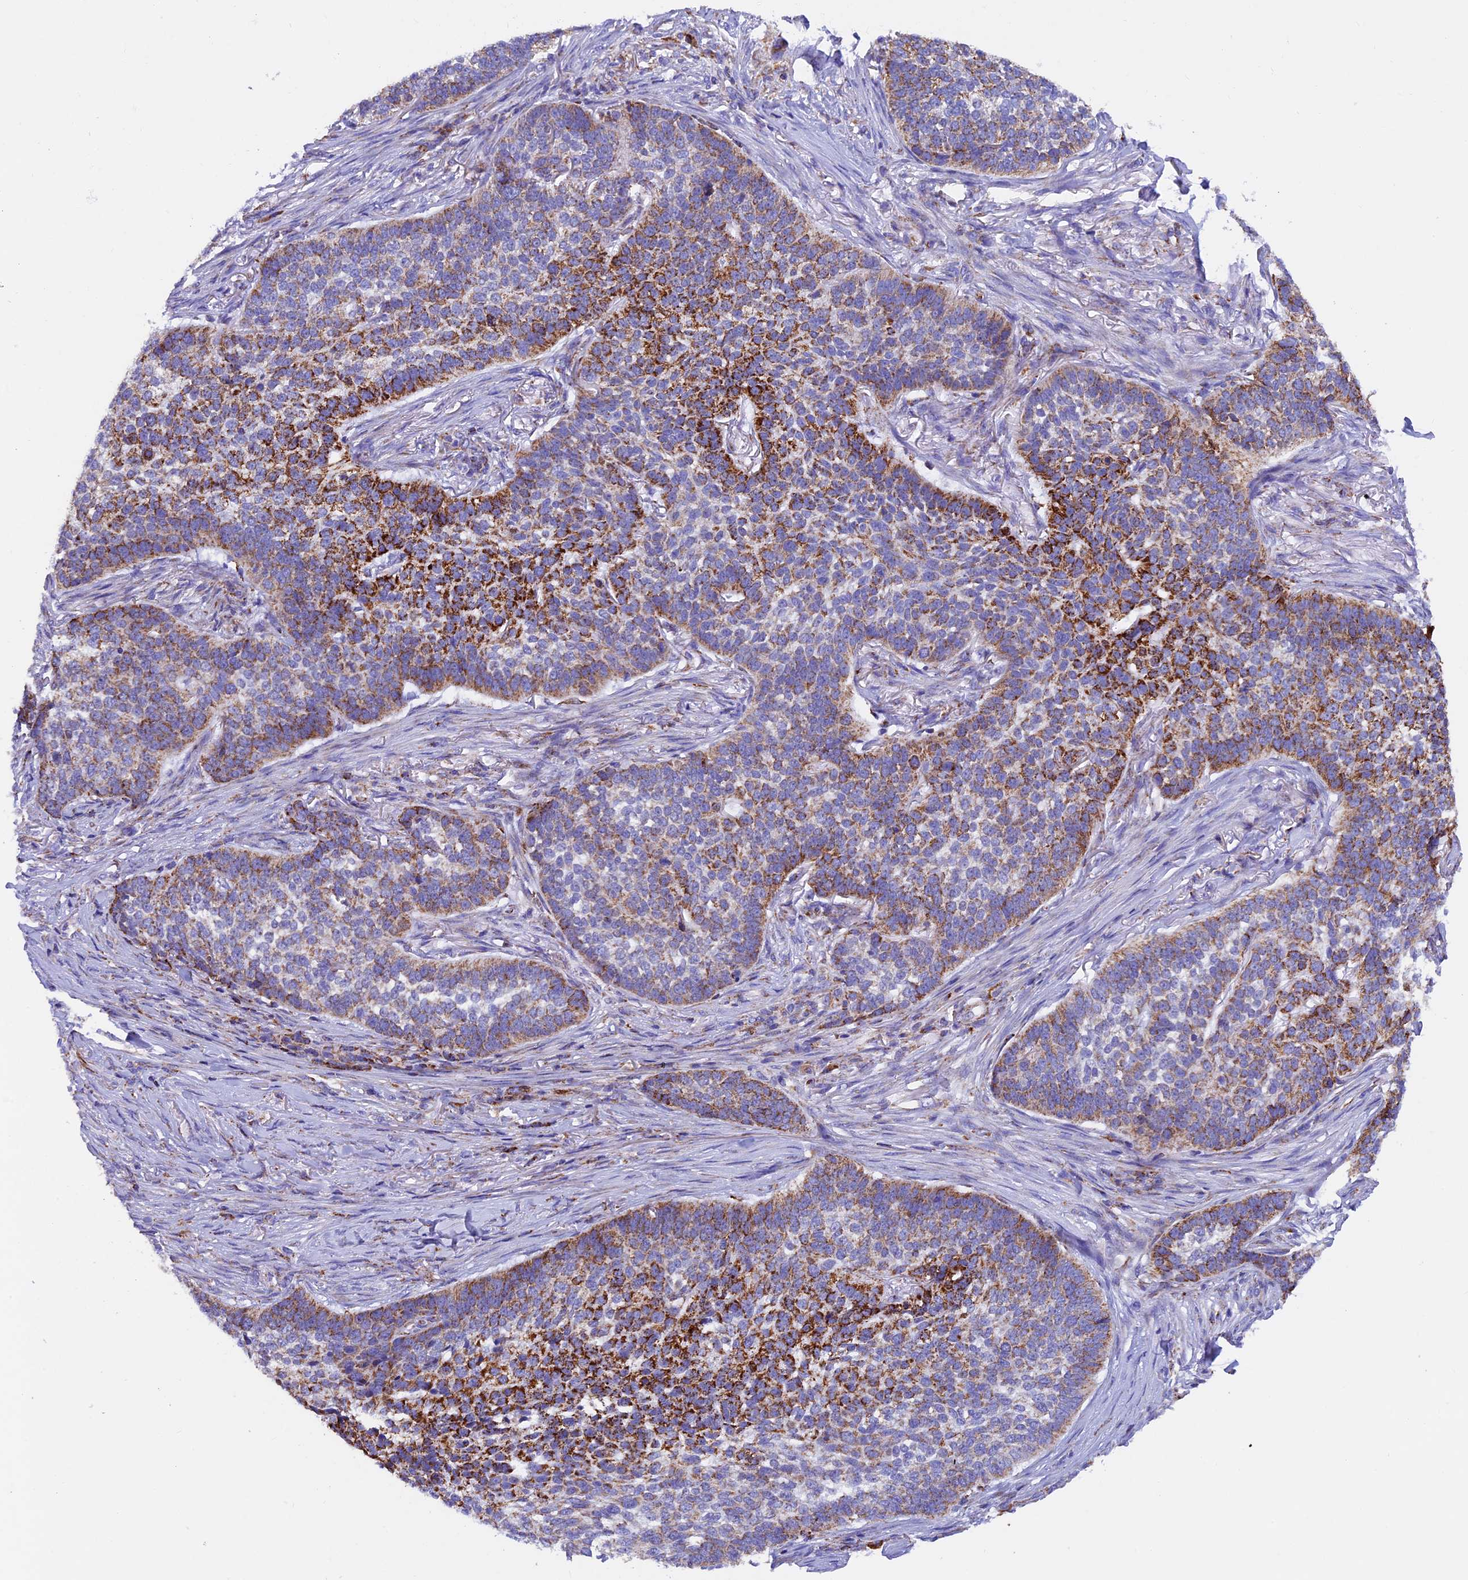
{"staining": {"intensity": "strong", "quantity": "<25%", "location": "cytoplasmic/membranous"}, "tissue": "skin cancer", "cell_type": "Tumor cells", "image_type": "cancer", "snomed": [{"axis": "morphology", "description": "Basal cell carcinoma"}, {"axis": "topography", "description": "Skin"}], "caption": "Immunohistochemical staining of human skin basal cell carcinoma exhibits medium levels of strong cytoplasmic/membranous protein expression in approximately <25% of tumor cells. The staining is performed using DAB (3,3'-diaminobenzidine) brown chromogen to label protein expression. The nuclei are counter-stained blue using hematoxylin.", "gene": "SLC8B1", "patient": {"sex": "male", "age": 85}}